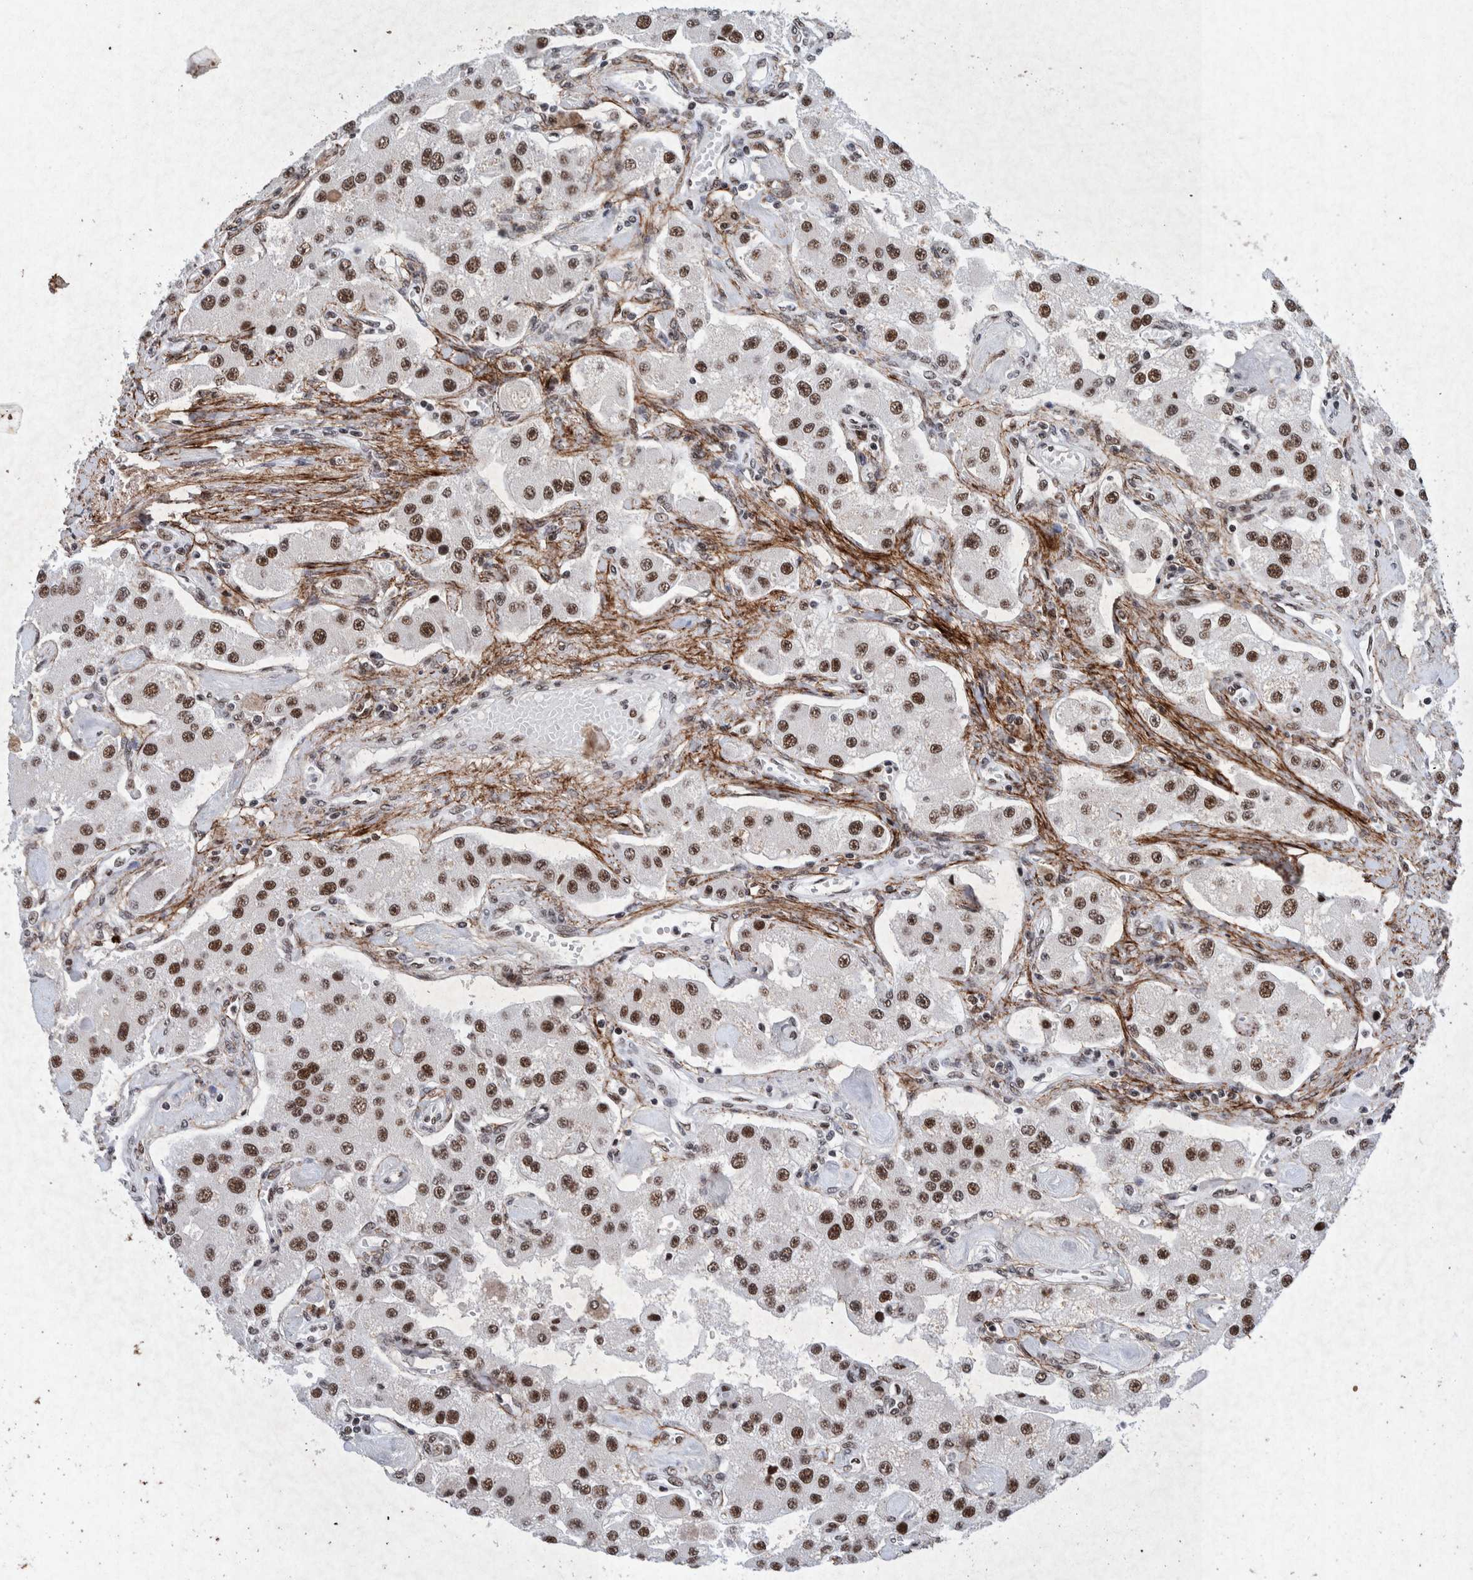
{"staining": {"intensity": "strong", "quantity": ">75%", "location": "nuclear"}, "tissue": "carcinoid", "cell_type": "Tumor cells", "image_type": "cancer", "snomed": [{"axis": "morphology", "description": "Carcinoid, malignant, NOS"}, {"axis": "topography", "description": "Pancreas"}], "caption": "Malignant carcinoid was stained to show a protein in brown. There is high levels of strong nuclear positivity in about >75% of tumor cells.", "gene": "TAF10", "patient": {"sex": "male", "age": 41}}